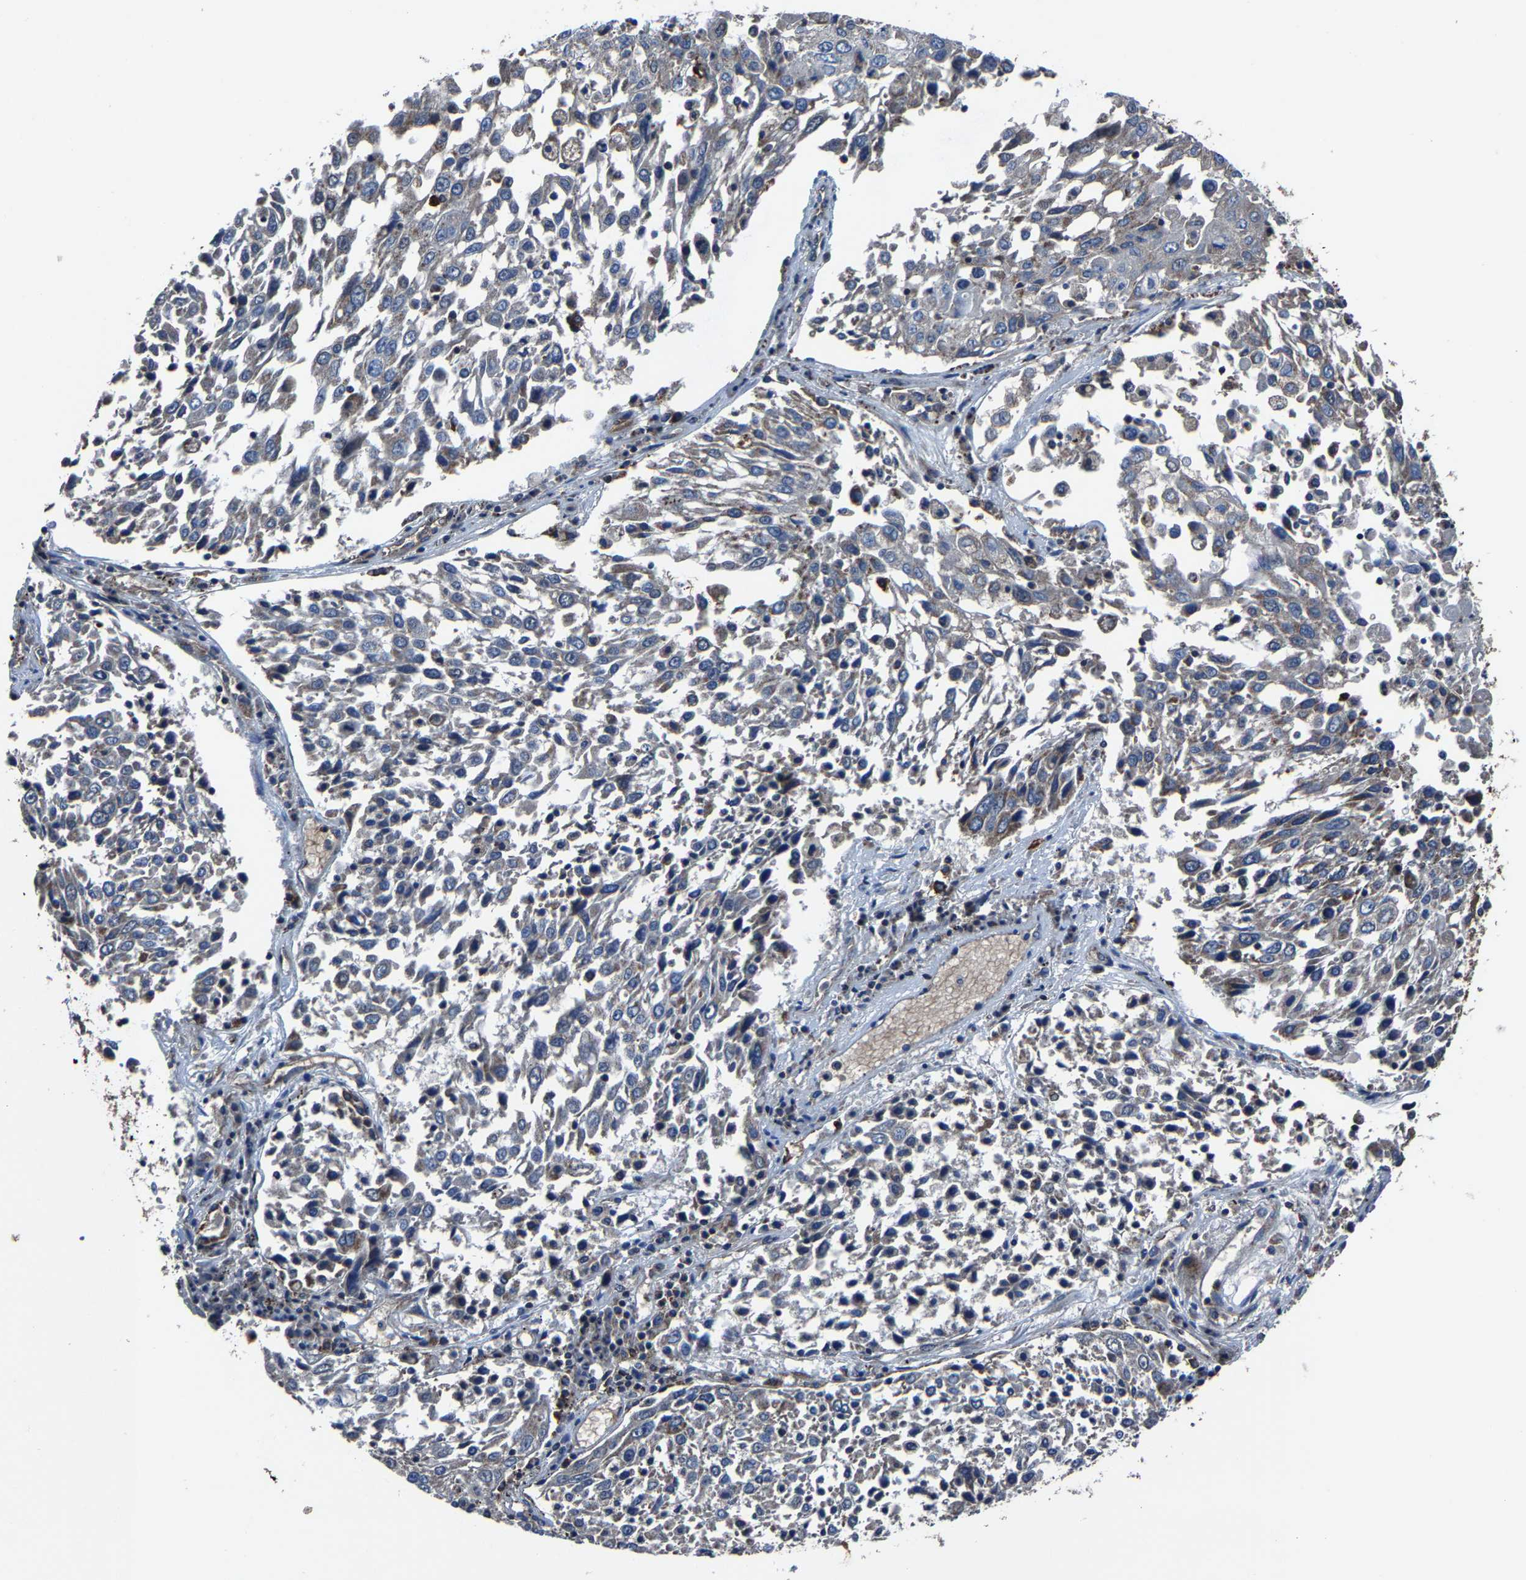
{"staining": {"intensity": "negative", "quantity": "none", "location": "none"}, "tissue": "lung cancer", "cell_type": "Tumor cells", "image_type": "cancer", "snomed": [{"axis": "morphology", "description": "Squamous cell carcinoma, NOS"}, {"axis": "topography", "description": "Lung"}], "caption": "High magnification brightfield microscopy of lung squamous cell carcinoma stained with DAB (3,3'-diaminobenzidine) (brown) and counterstained with hematoxylin (blue): tumor cells show no significant expression.", "gene": "KIAA1958", "patient": {"sex": "male", "age": 65}}